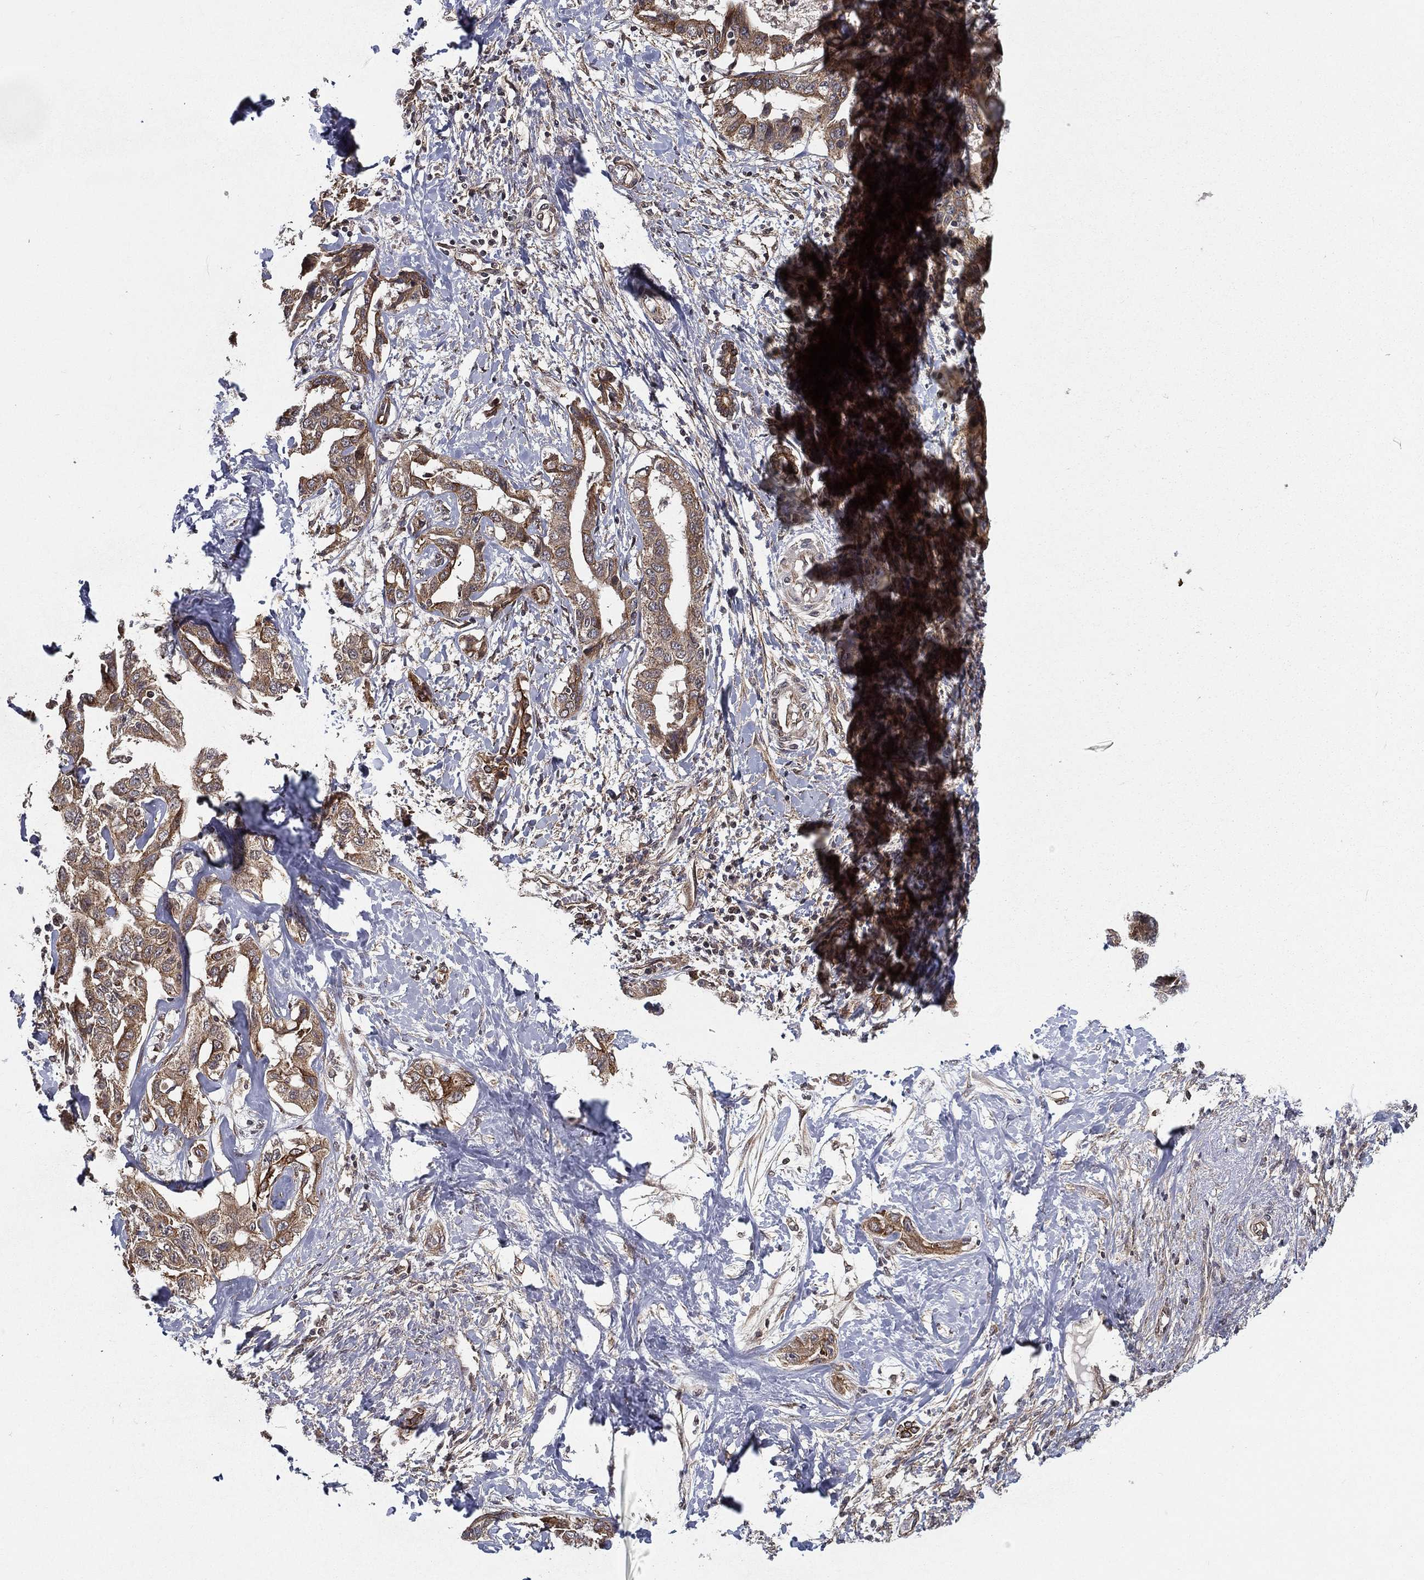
{"staining": {"intensity": "moderate", "quantity": "25%-75%", "location": "cytoplasmic/membranous"}, "tissue": "liver cancer", "cell_type": "Tumor cells", "image_type": "cancer", "snomed": [{"axis": "morphology", "description": "Cholangiocarcinoma"}, {"axis": "topography", "description": "Liver"}], "caption": "Protein analysis of liver cancer tissue exhibits moderate cytoplasmic/membranous positivity in approximately 25%-75% of tumor cells. Using DAB (3,3'-diaminobenzidine) (brown) and hematoxylin (blue) stains, captured at high magnification using brightfield microscopy.", "gene": "UACA", "patient": {"sex": "male", "age": 59}}